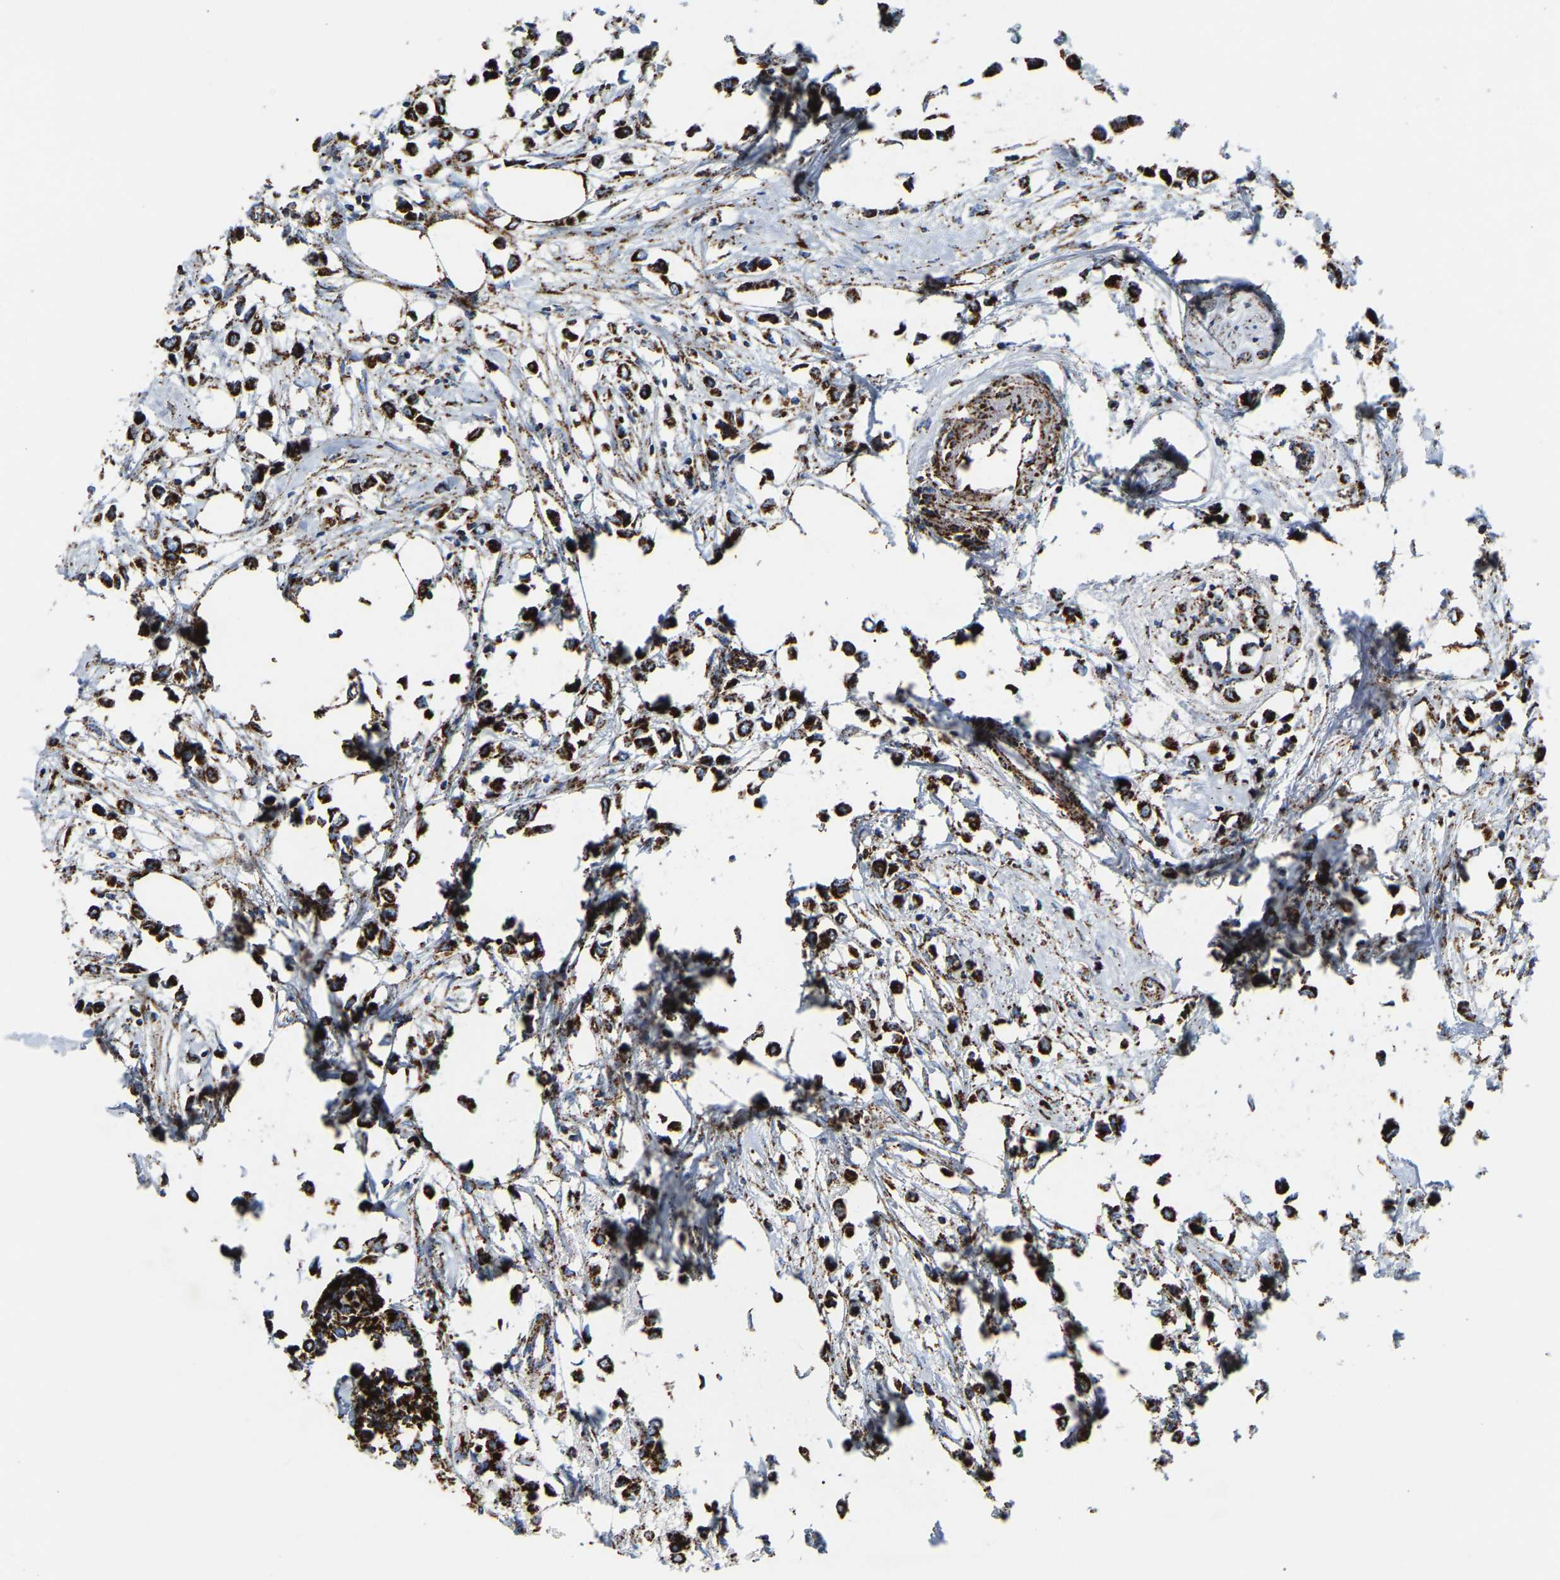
{"staining": {"intensity": "strong", "quantity": ">75%", "location": "cytoplasmic/membranous"}, "tissue": "breast cancer", "cell_type": "Tumor cells", "image_type": "cancer", "snomed": [{"axis": "morphology", "description": "Lobular carcinoma"}, {"axis": "topography", "description": "Breast"}], "caption": "Protein analysis of breast lobular carcinoma tissue demonstrates strong cytoplasmic/membranous expression in approximately >75% of tumor cells.", "gene": "HIBADH", "patient": {"sex": "female", "age": 51}}